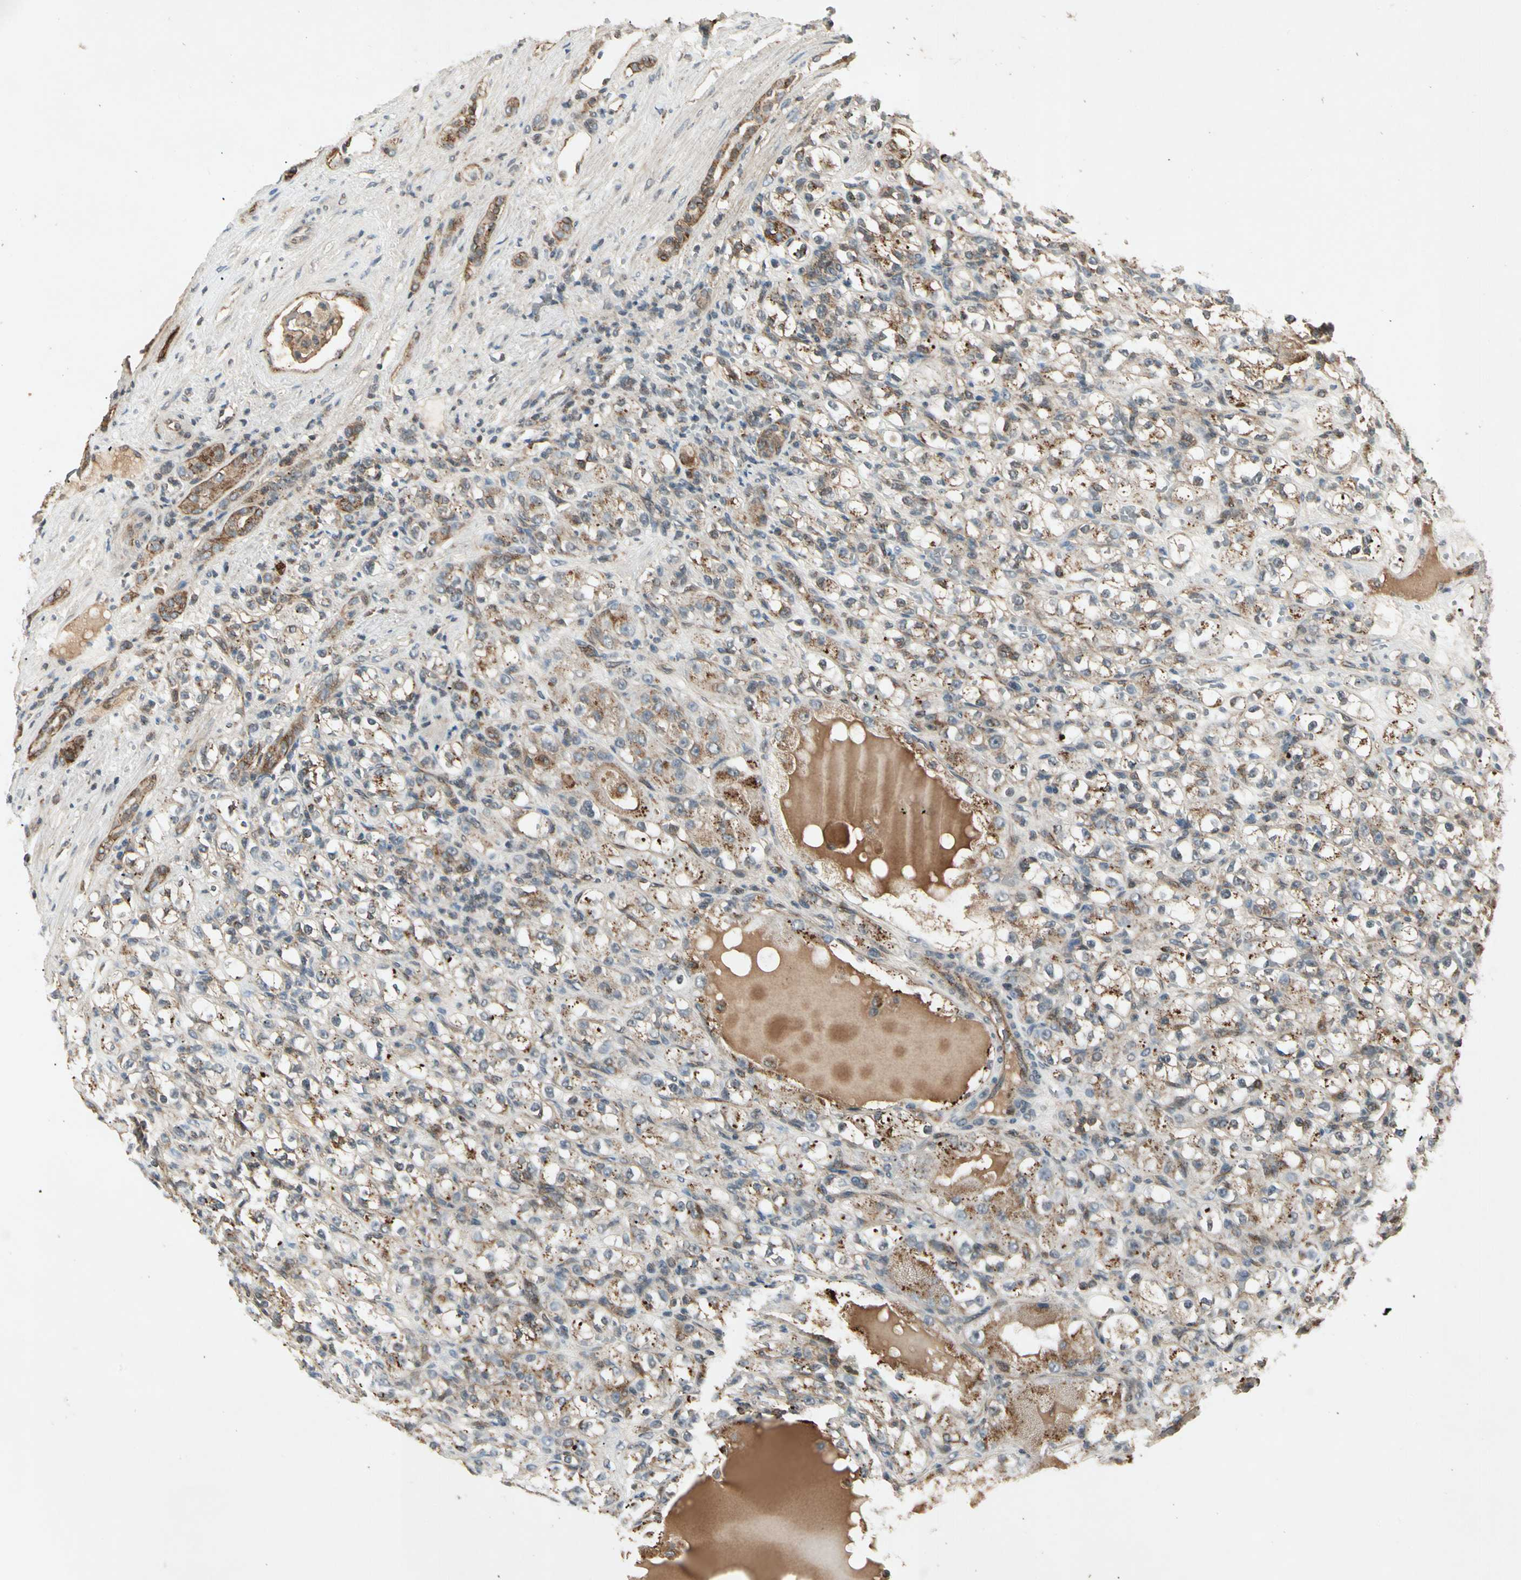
{"staining": {"intensity": "moderate", "quantity": "25%-75%", "location": "cytoplasmic/membranous"}, "tissue": "renal cancer", "cell_type": "Tumor cells", "image_type": "cancer", "snomed": [{"axis": "morphology", "description": "Normal tissue, NOS"}, {"axis": "morphology", "description": "Adenocarcinoma, NOS"}, {"axis": "topography", "description": "Kidney"}], "caption": "IHC histopathology image of neoplastic tissue: renal cancer (adenocarcinoma) stained using immunohistochemistry (IHC) shows medium levels of moderate protein expression localized specifically in the cytoplasmic/membranous of tumor cells, appearing as a cytoplasmic/membranous brown color.", "gene": "FLOT1", "patient": {"sex": "male", "age": 61}}